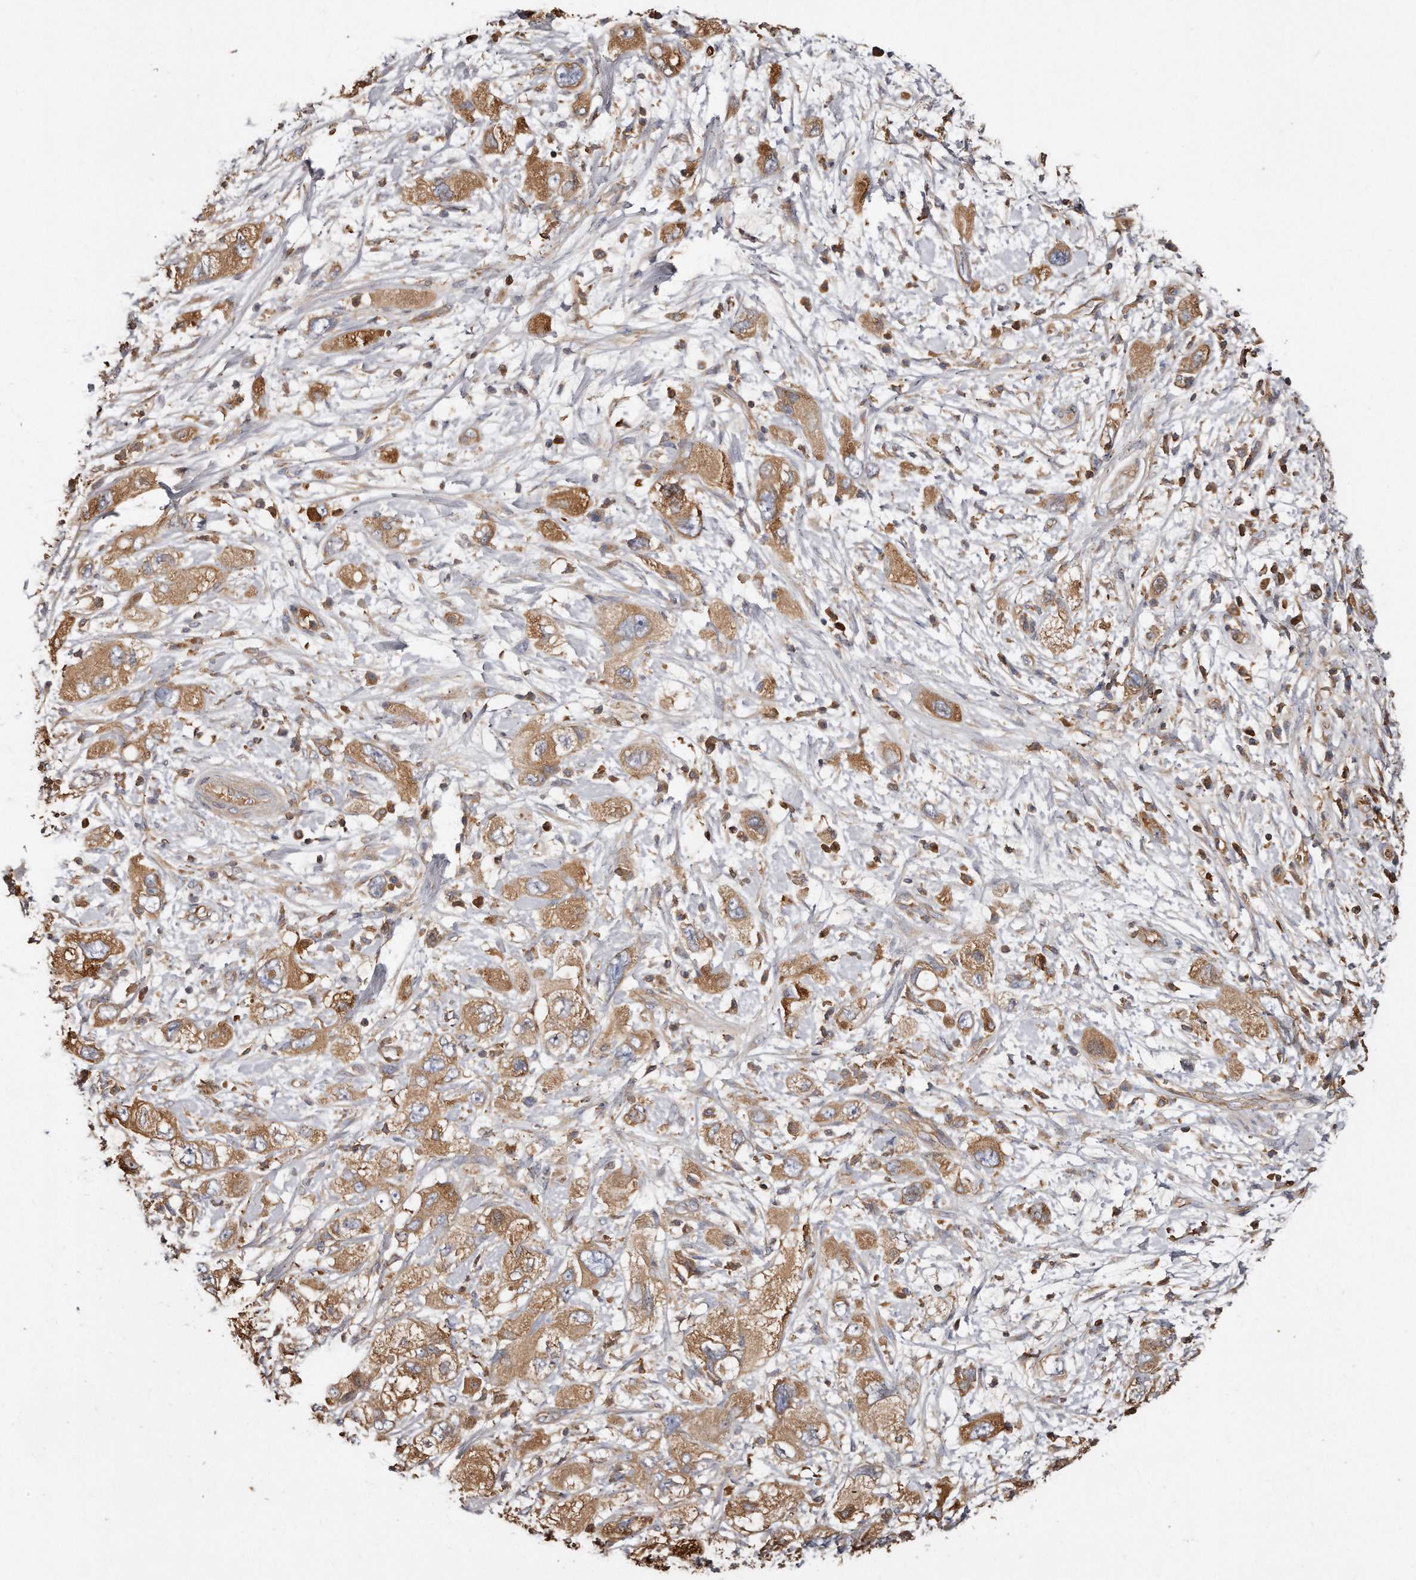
{"staining": {"intensity": "moderate", "quantity": ">75%", "location": "cytoplasmic/membranous"}, "tissue": "pancreatic cancer", "cell_type": "Tumor cells", "image_type": "cancer", "snomed": [{"axis": "morphology", "description": "Adenocarcinoma, NOS"}, {"axis": "topography", "description": "Pancreas"}], "caption": "Immunohistochemistry staining of adenocarcinoma (pancreatic), which exhibits medium levels of moderate cytoplasmic/membranous positivity in approximately >75% of tumor cells indicating moderate cytoplasmic/membranous protein positivity. The staining was performed using DAB (brown) for protein detection and nuclei were counterstained in hematoxylin (blue).", "gene": "CAP1", "patient": {"sex": "female", "age": 73}}